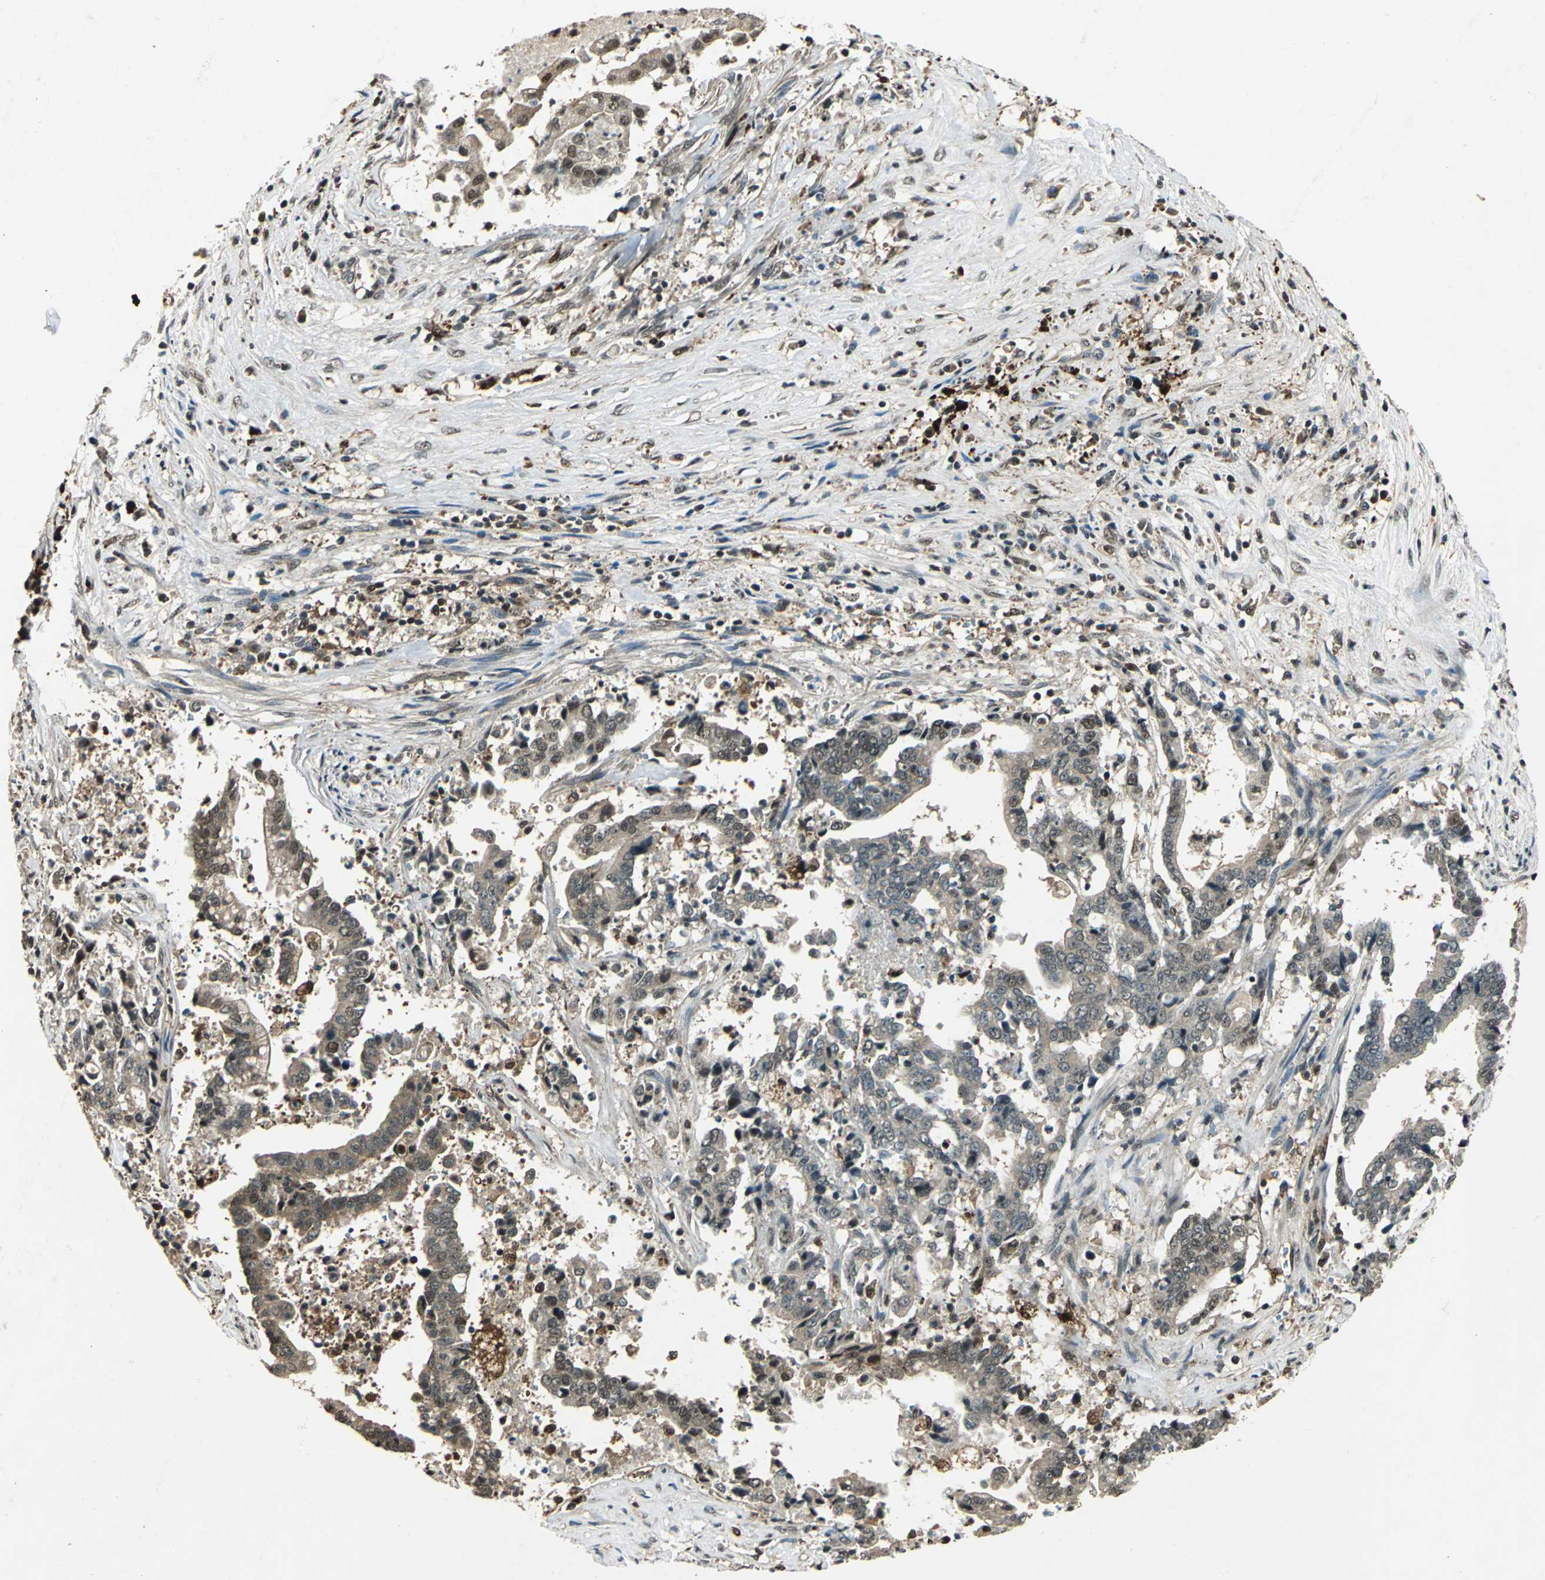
{"staining": {"intensity": "moderate", "quantity": ">75%", "location": "cytoplasmic/membranous,nuclear"}, "tissue": "liver cancer", "cell_type": "Tumor cells", "image_type": "cancer", "snomed": [{"axis": "morphology", "description": "Cholangiocarcinoma"}, {"axis": "topography", "description": "Liver"}], "caption": "This micrograph reveals IHC staining of human liver cancer, with medium moderate cytoplasmic/membranous and nuclear staining in approximately >75% of tumor cells.", "gene": "PPP1R13L", "patient": {"sex": "male", "age": 57}}